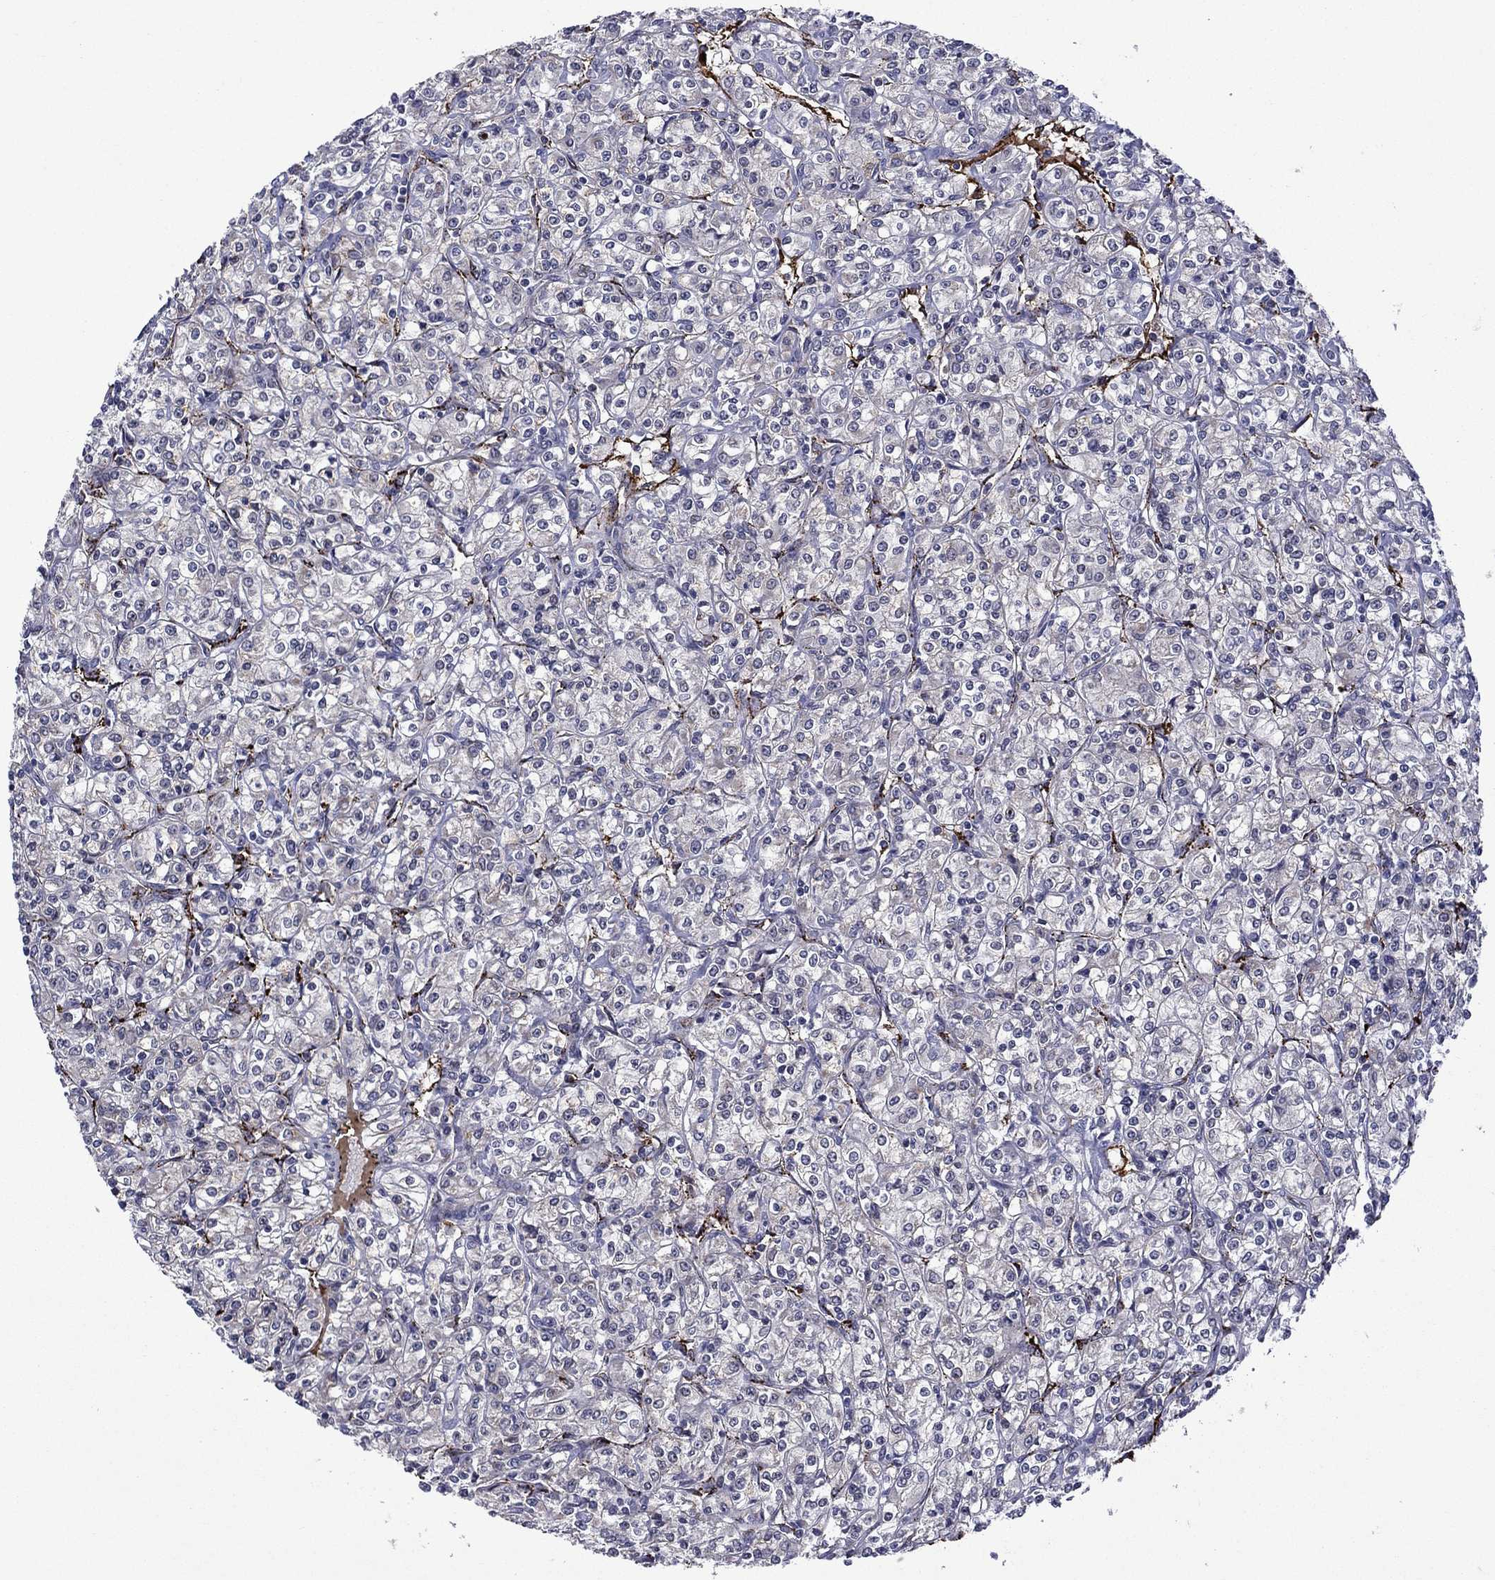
{"staining": {"intensity": "negative", "quantity": "none", "location": "none"}, "tissue": "renal cancer", "cell_type": "Tumor cells", "image_type": "cancer", "snomed": [{"axis": "morphology", "description": "Adenocarcinoma, NOS"}, {"axis": "topography", "description": "Kidney"}], "caption": "There is no significant staining in tumor cells of adenocarcinoma (renal).", "gene": "SLITRK1", "patient": {"sex": "male", "age": 77}}